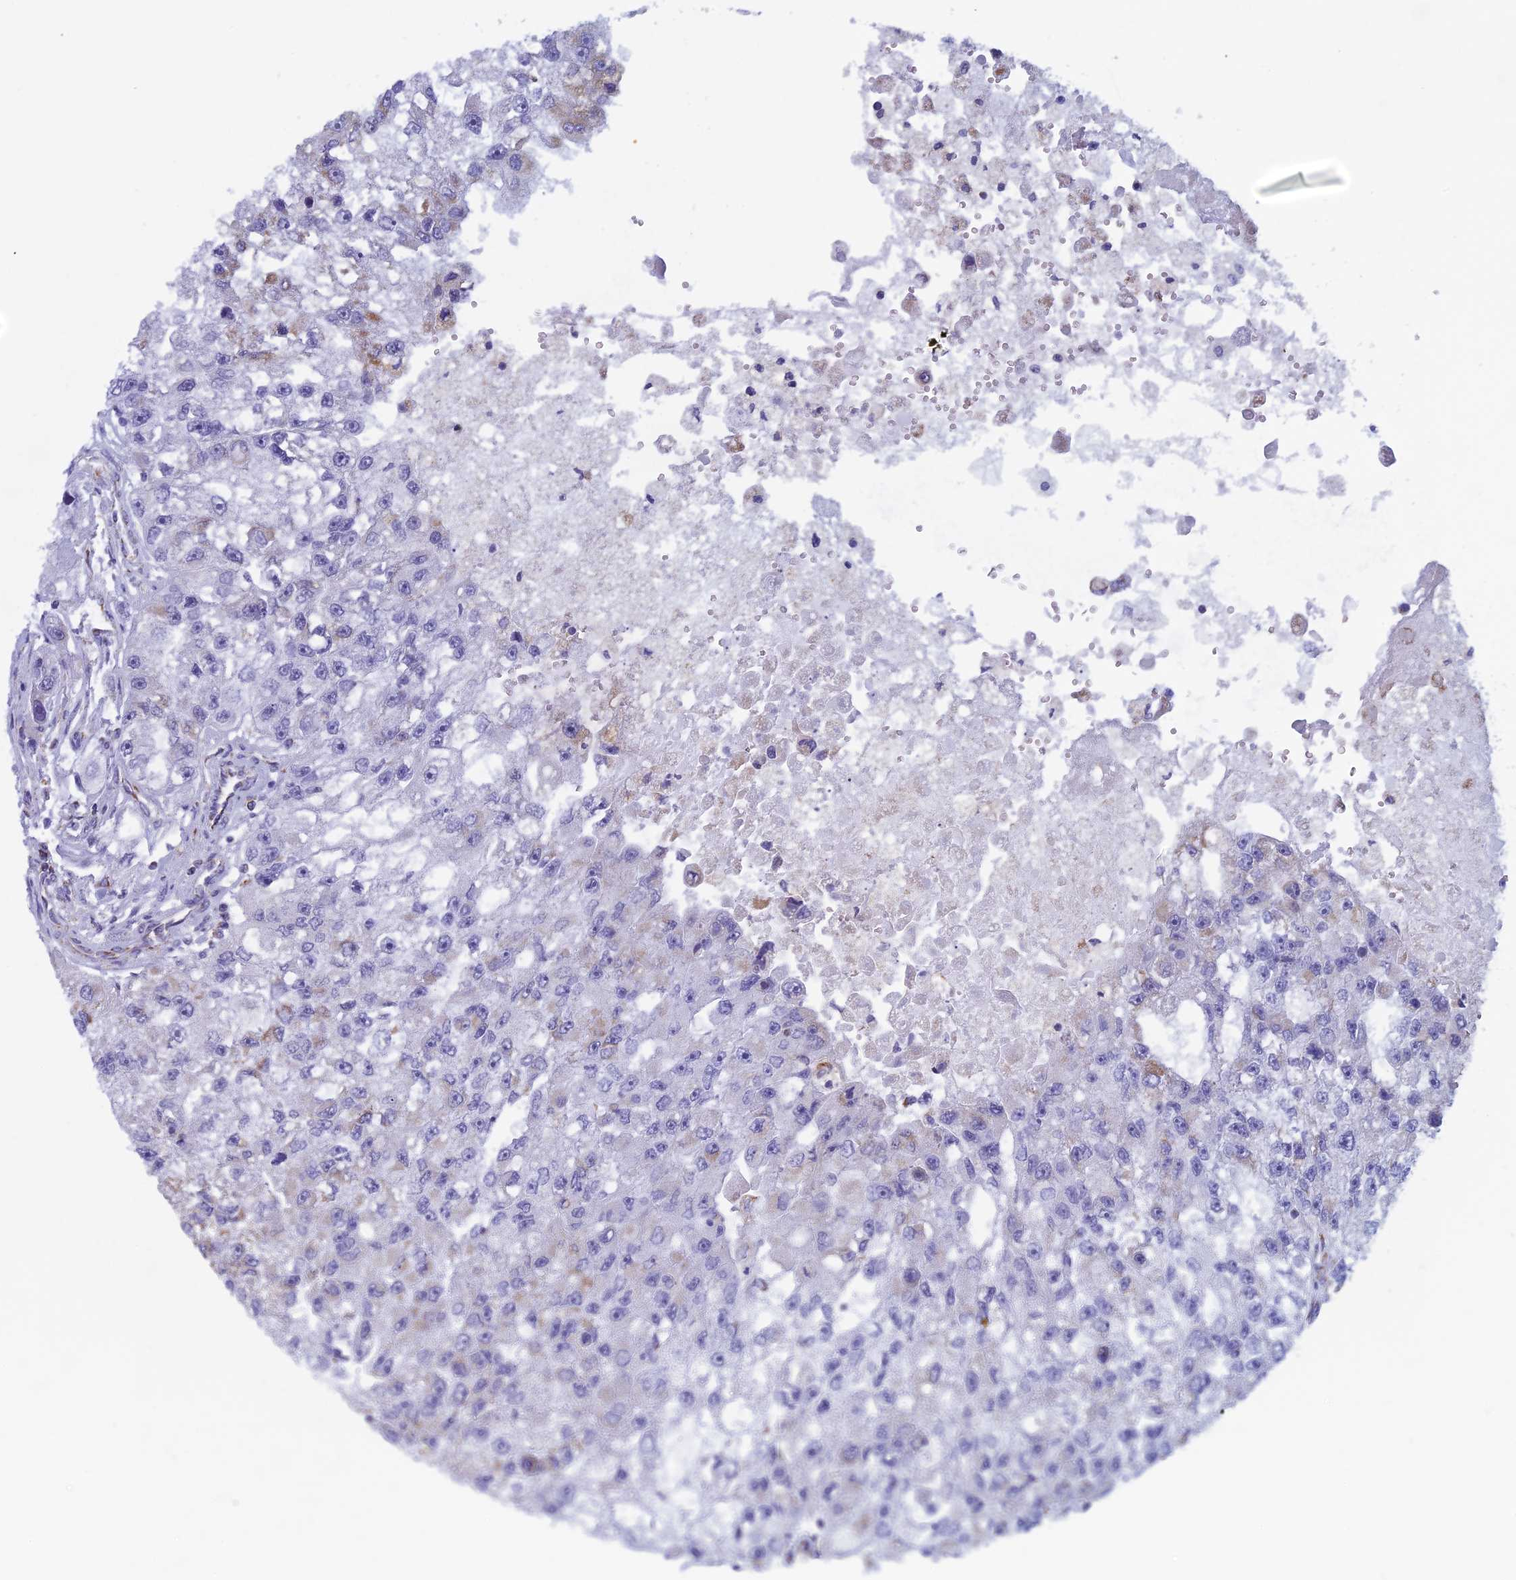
{"staining": {"intensity": "weak", "quantity": "<25%", "location": "cytoplasmic/membranous"}, "tissue": "renal cancer", "cell_type": "Tumor cells", "image_type": "cancer", "snomed": [{"axis": "morphology", "description": "Adenocarcinoma, NOS"}, {"axis": "topography", "description": "Kidney"}], "caption": "There is no significant staining in tumor cells of adenocarcinoma (renal).", "gene": "NDUFB9", "patient": {"sex": "male", "age": 63}}